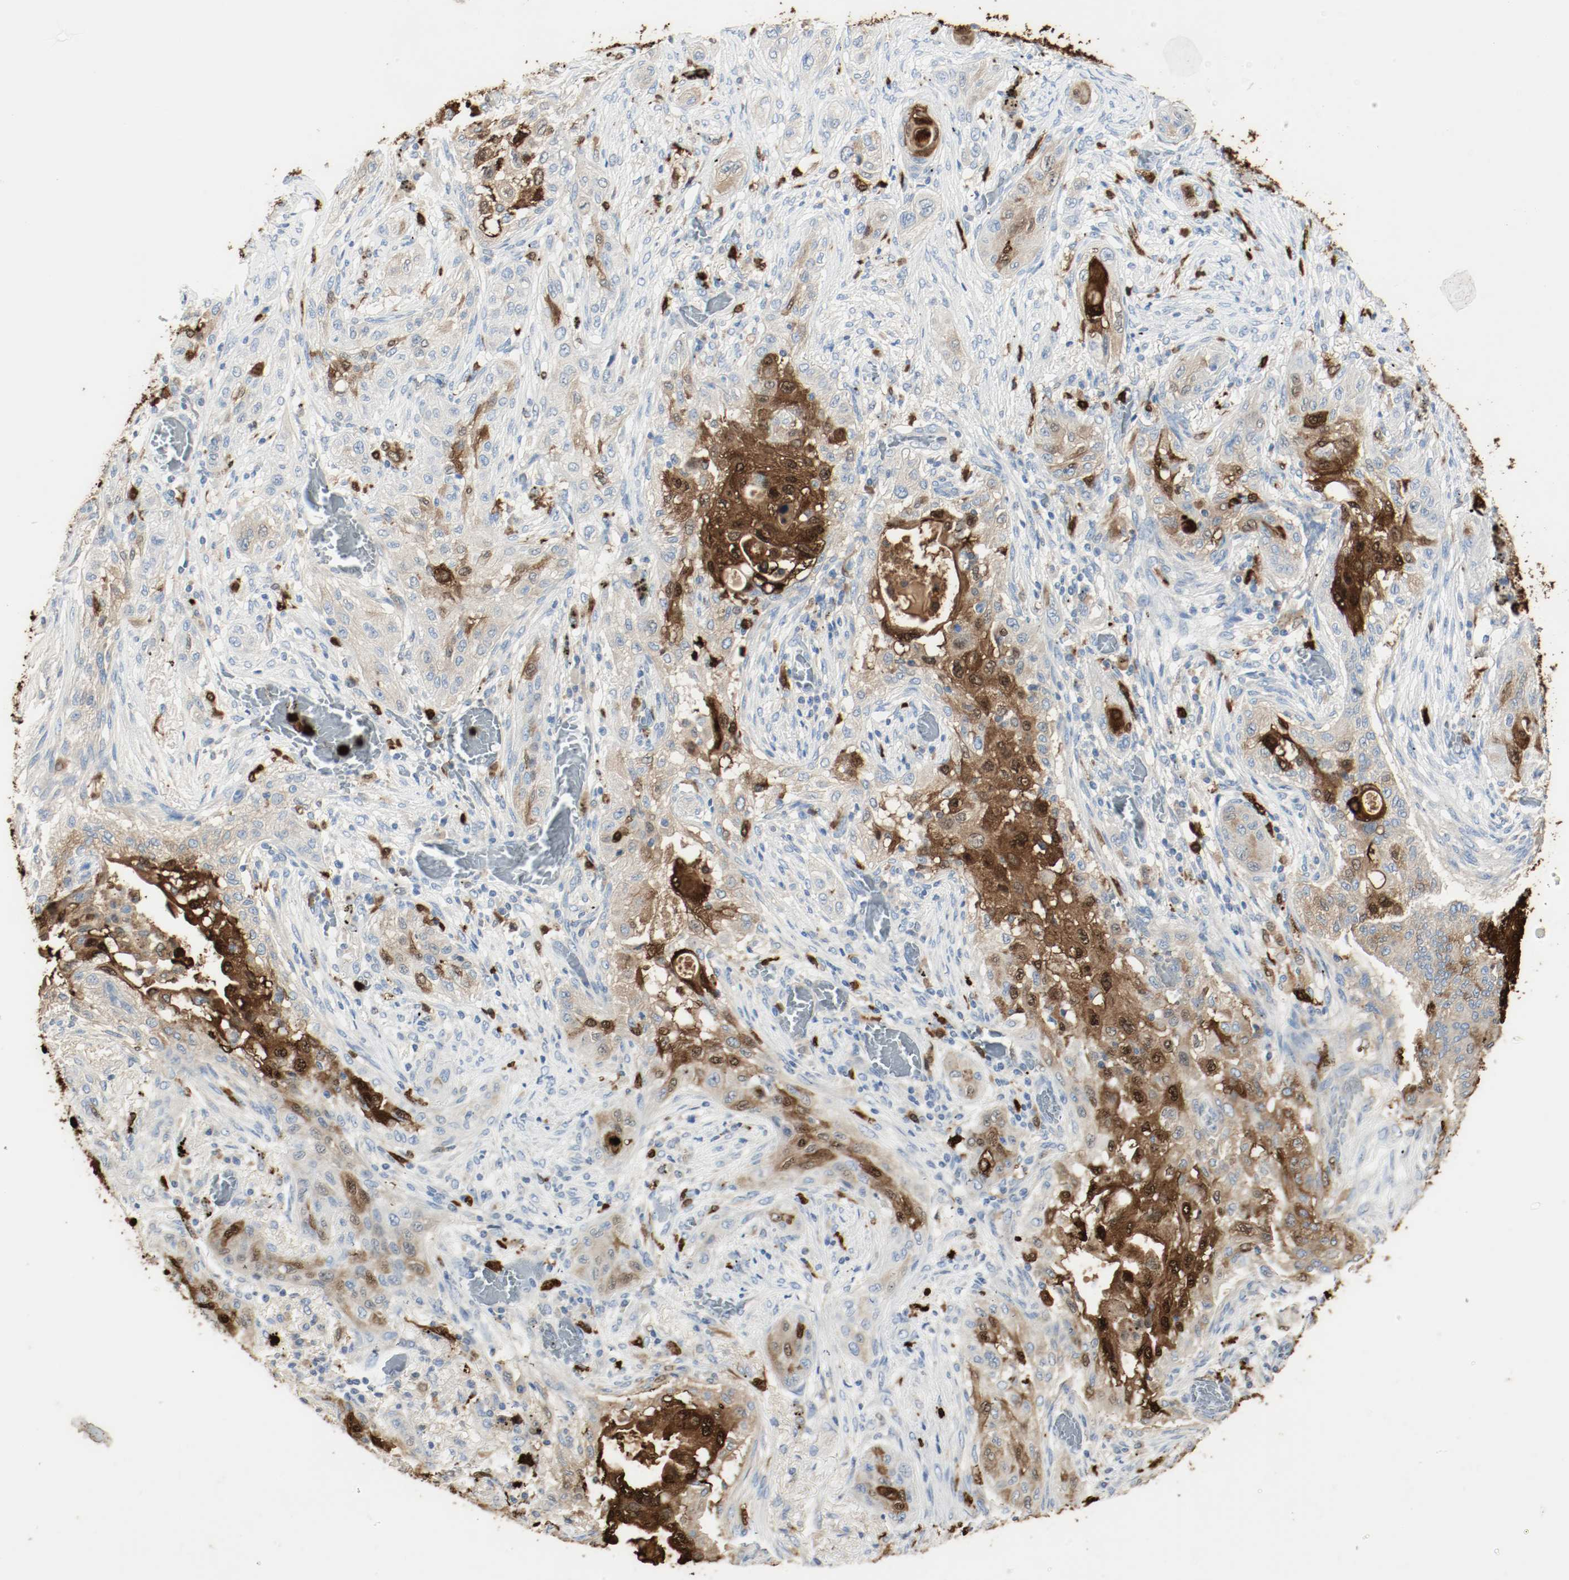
{"staining": {"intensity": "moderate", "quantity": "25%-75%", "location": "cytoplasmic/membranous"}, "tissue": "lung cancer", "cell_type": "Tumor cells", "image_type": "cancer", "snomed": [{"axis": "morphology", "description": "Squamous cell carcinoma, NOS"}, {"axis": "topography", "description": "Lung"}], "caption": "Protein staining exhibits moderate cytoplasmic/membranous positivity in about 25%-75% of tumor cells in lung squamous cell carcinoma.", "gene": "S100A9", "patient": {"sex": "female", "age": 47}}